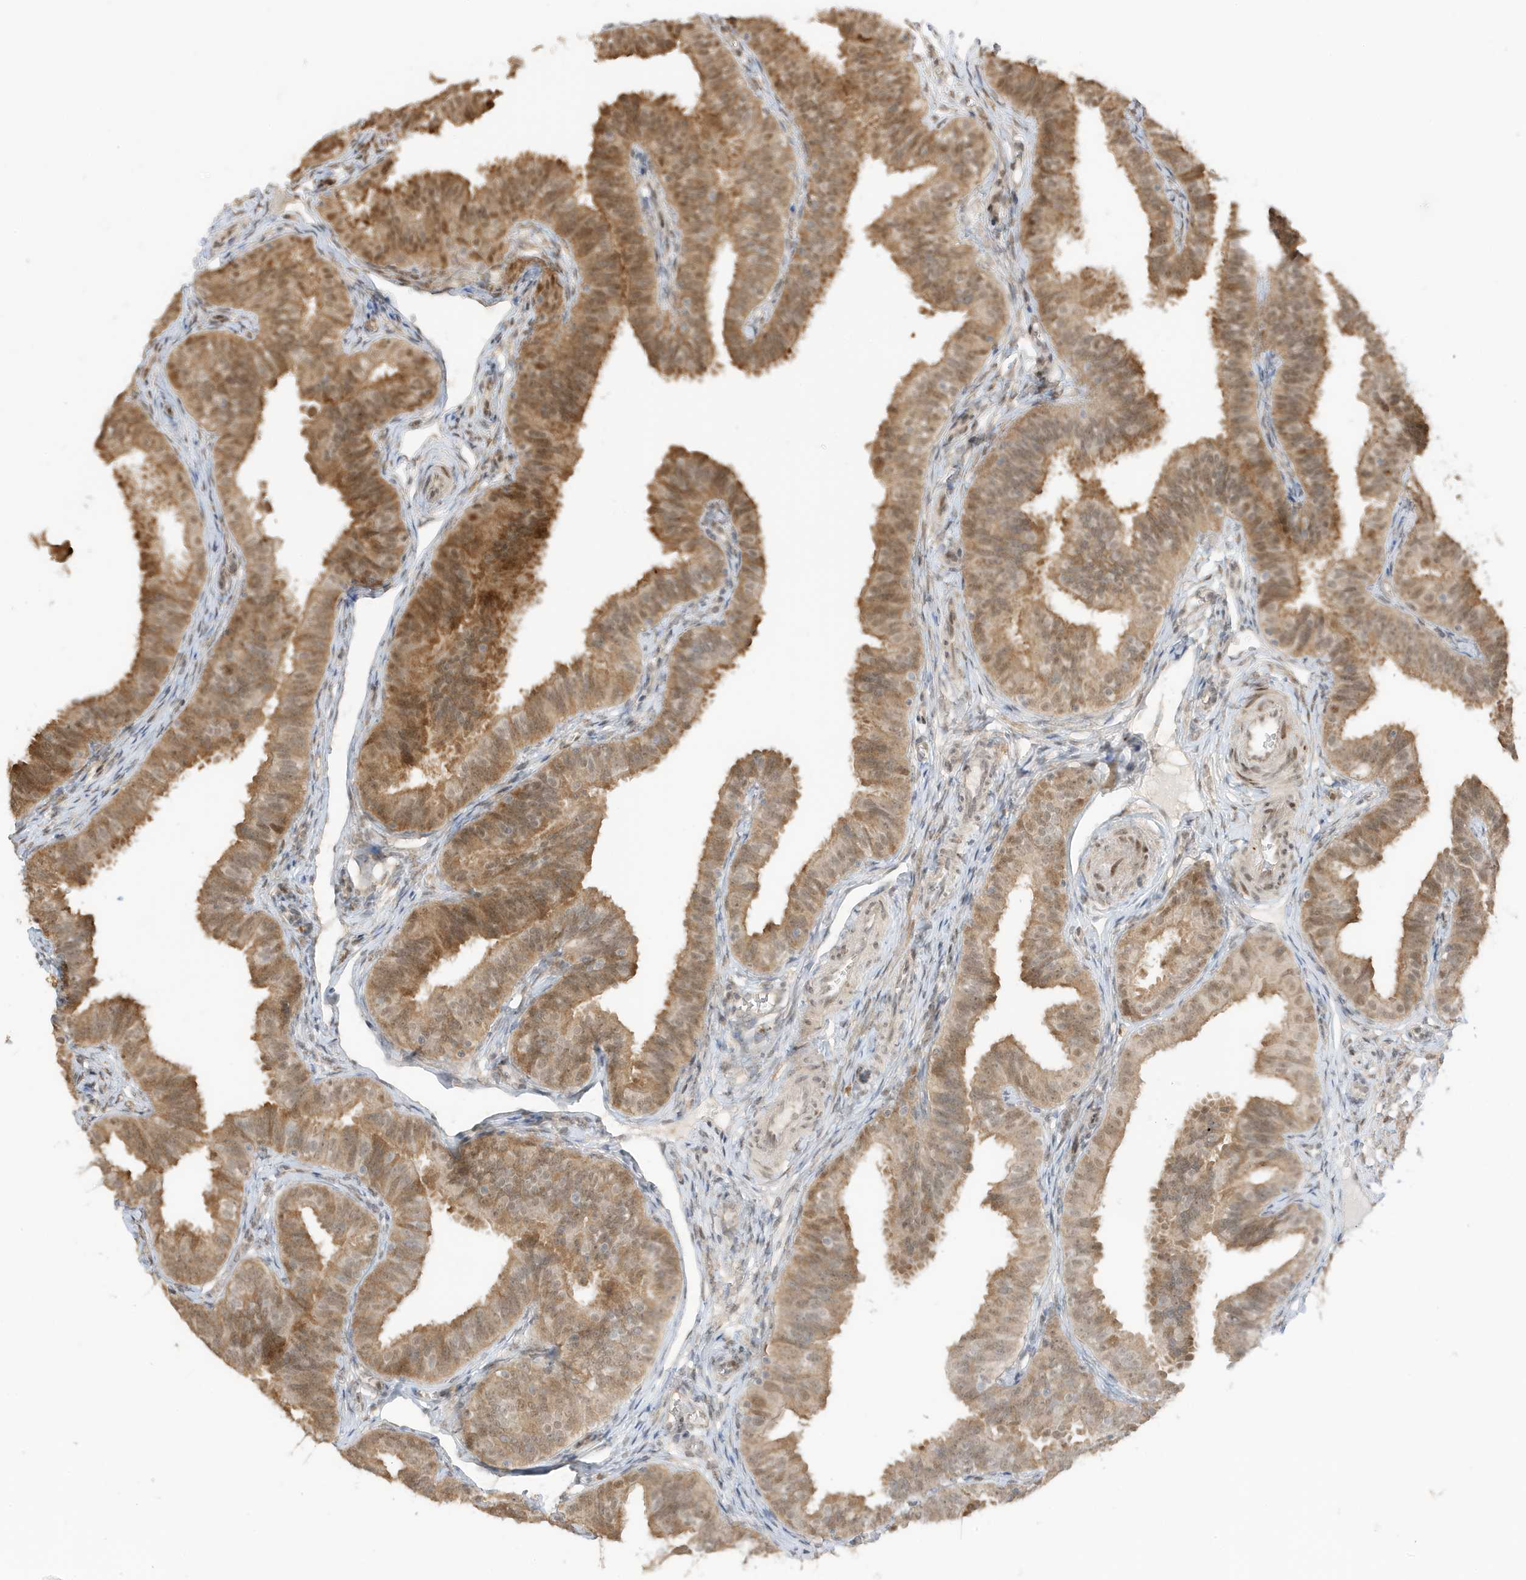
{"staining": {"intensity": "strong", "quantity": ">75%", "location": "cytoplasmic/membranous,nuclear"}, "tissue": "fallopian tube", "cell_type": "Glandular cells", "image_type": "normal", "snomed": [{"axis": "morphology", "description": "Normal tissue, NOS"}, {"axis": "topography", "description": "Fallopian tube"}], "caption": "Unremarkable fallopian tube displays strong cytoplasmic/membranous,nuclear expression in about >75% of glandular cells.", "gene": "ZBTB41", "patient": {"sex": "female", "age": 35}}